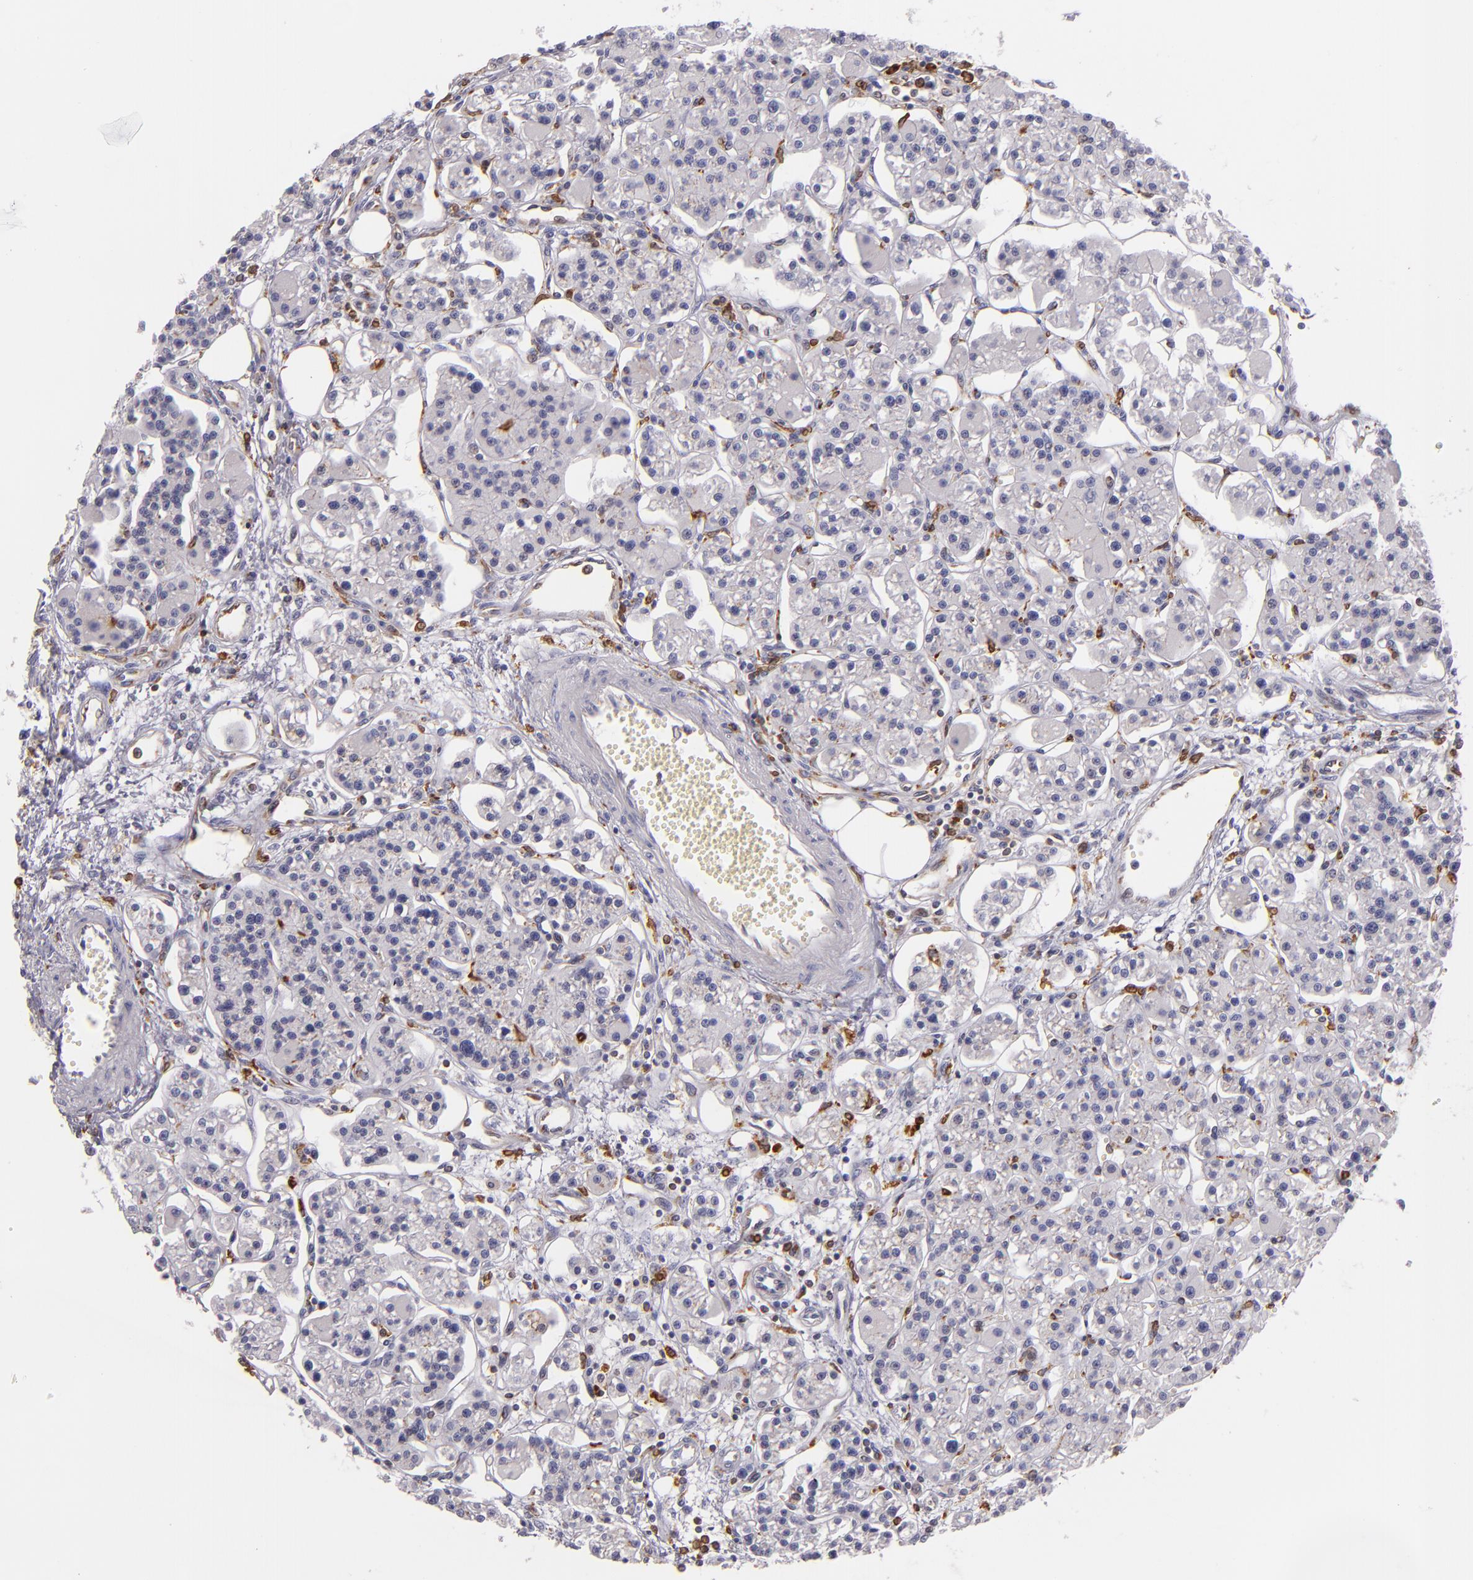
{"staining": {"intensity": "negative", "quantity": "none", "location": "none"}, "tissue": "parathyroid gland", "cell_type": "Glandular cells", "image_type": "normal", "snomed": [{"axis": "morphology", "description": "Normal tissue, NOS"}, {"axis": "topography", "description": "Parathyroid gland"}], "caption": "Immunohistochemistry of benign parathyroid gland reveals no positivity in glandular cells.", "gene": "CD74", "patient": {"sex": "female", "age": 58}}